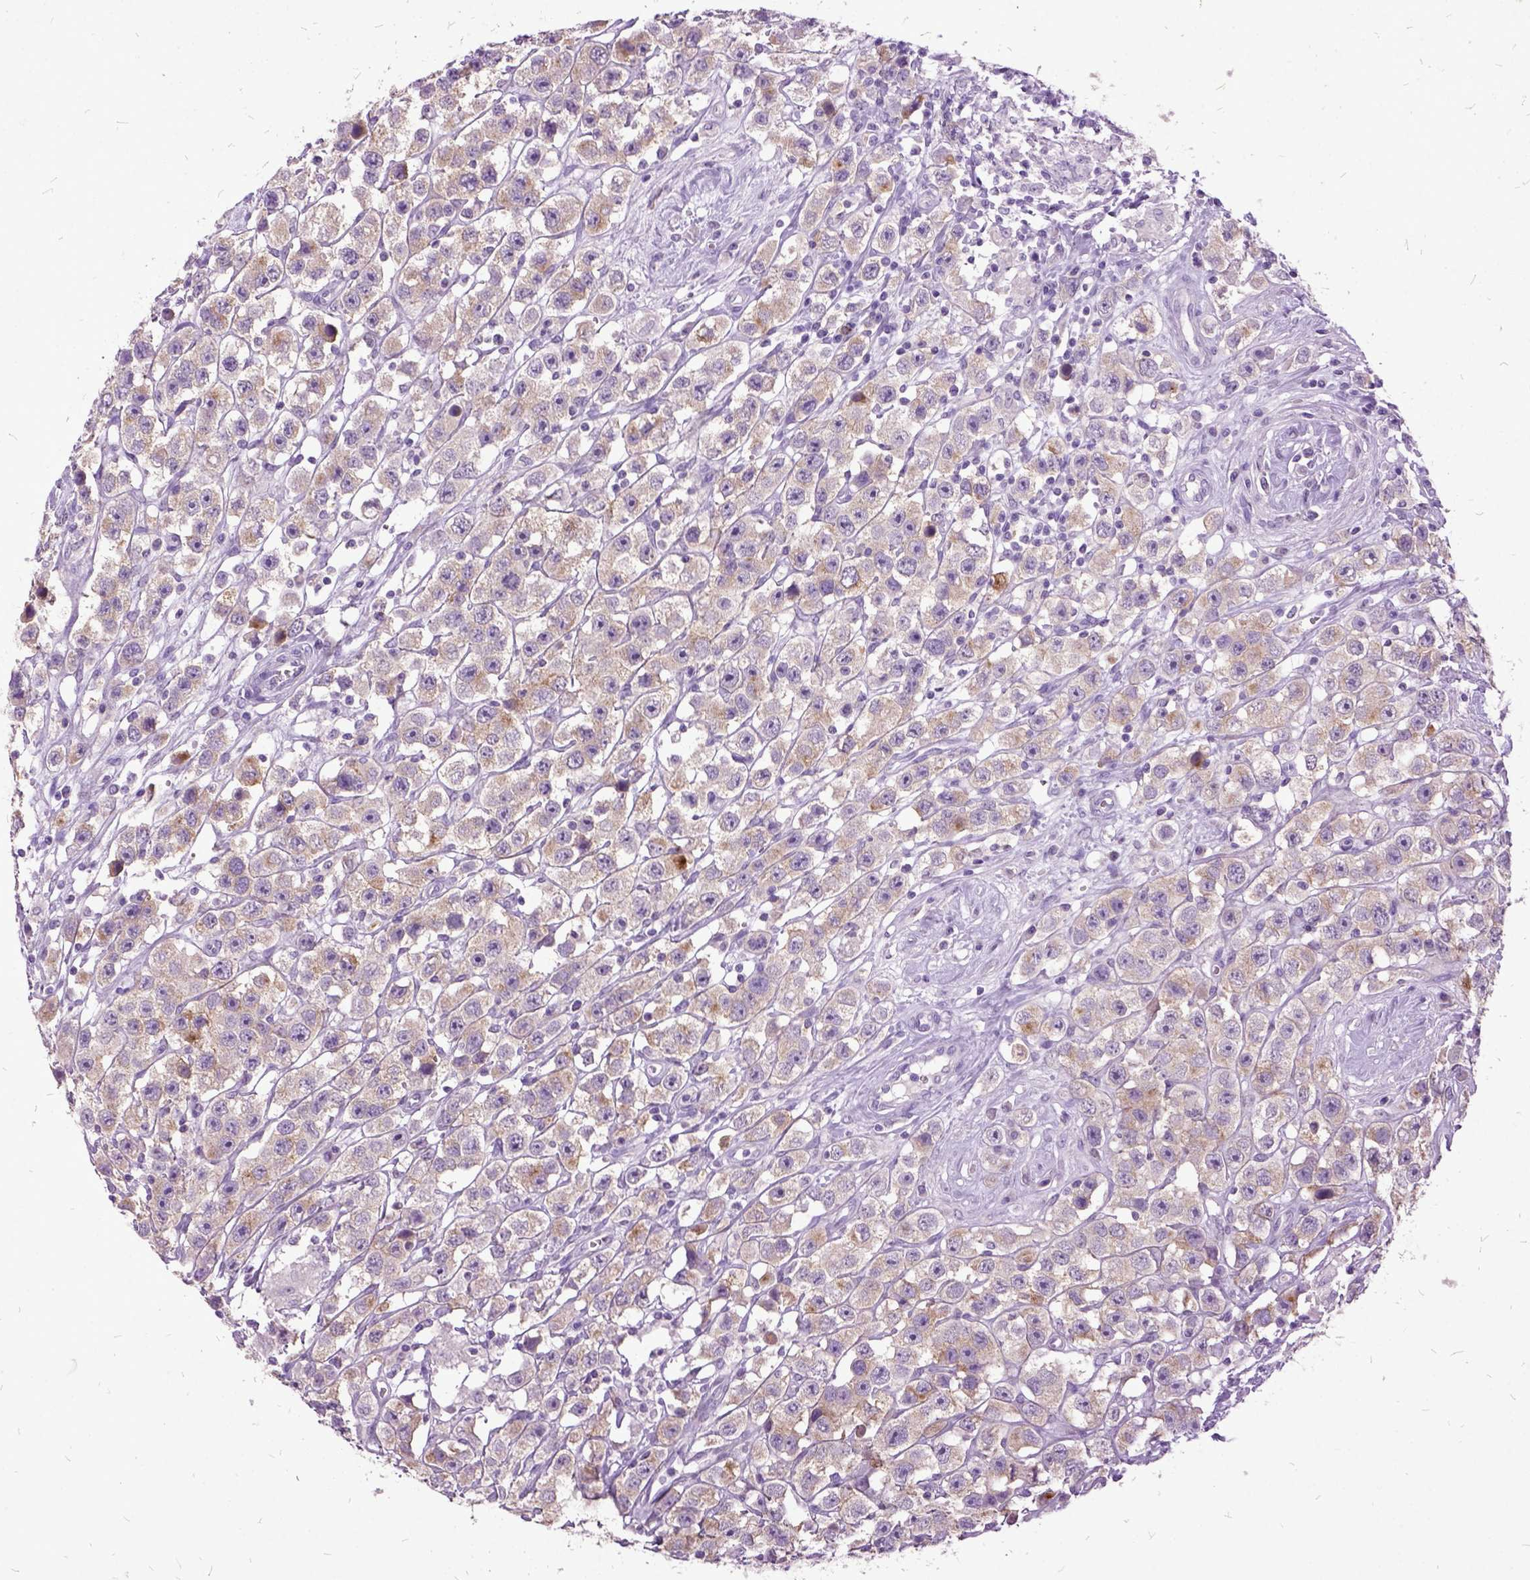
{"staining": {"intensity": "negative", "quantity": "none", "location": "none"}, "tissue": "testis cancer", "cell_type": "Tumor cells", "image_type": "cancer", "snomed": [{"axis": "morphology", "description": "Seminoma, NOS"}, {"axis": "topography", "description": "Testis"}], "caption": "An image of human seminoma (testis) is negative for staining in tumor cells.", "gene": "MME", "patient": {"sex": "male", "age": 45}}